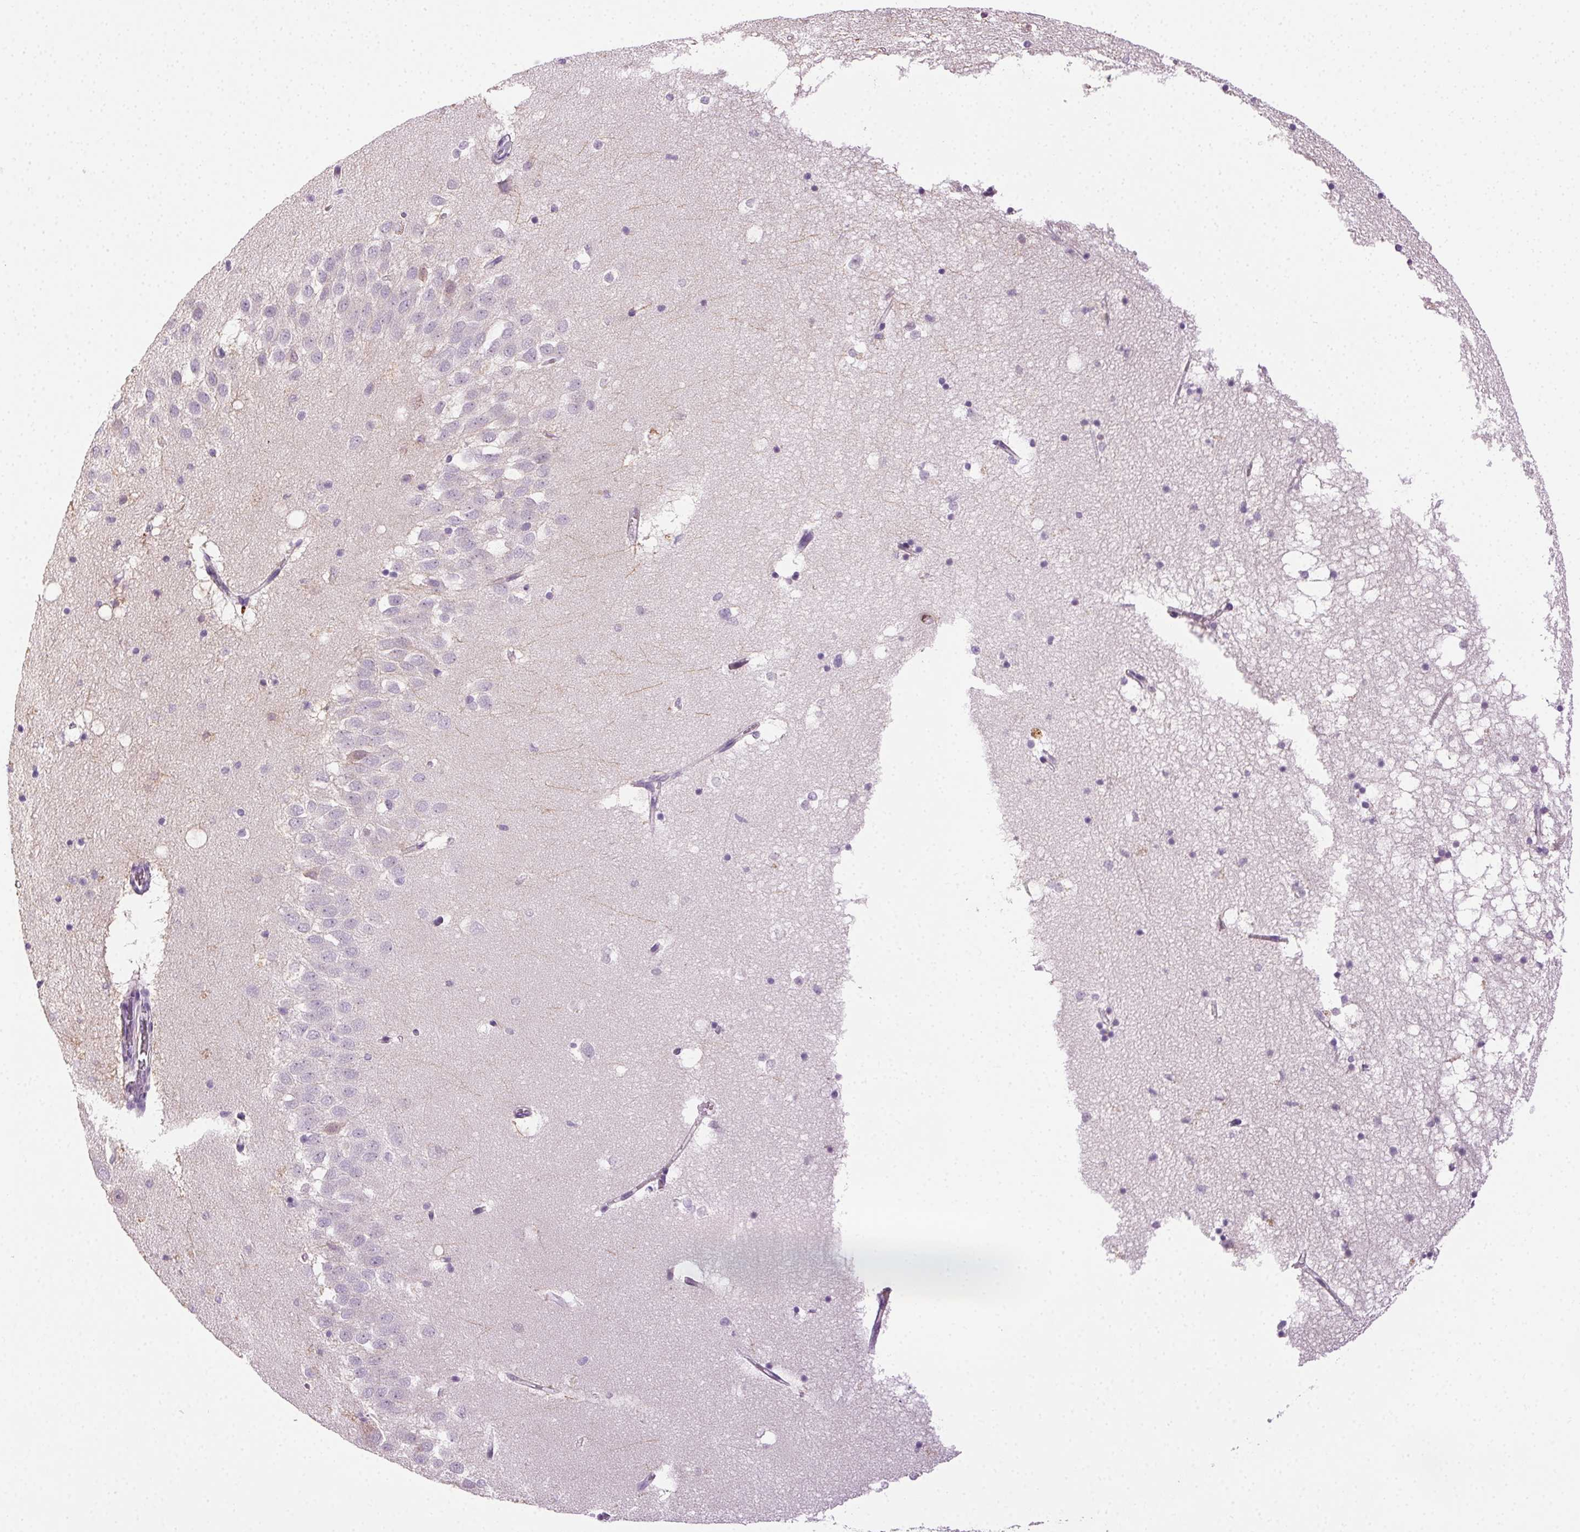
{"staining": {"intensity": "negative", "quantity": "none", "location": "none"}, "tissue": "hippocampus", "cell_type": "Glial cells", "image_type": "normal", "snomed": [{"axis": "morphology", "description": "Normal tissue, NOS"}, {"axis": "topography", "description": "Hippocampus"}], "caption": "IHC of unremarkable human hippocampus demonstrates no expression in glial cells.", "gene": "BPIFB2", "patient": {"sex": "male", "age": 58}}